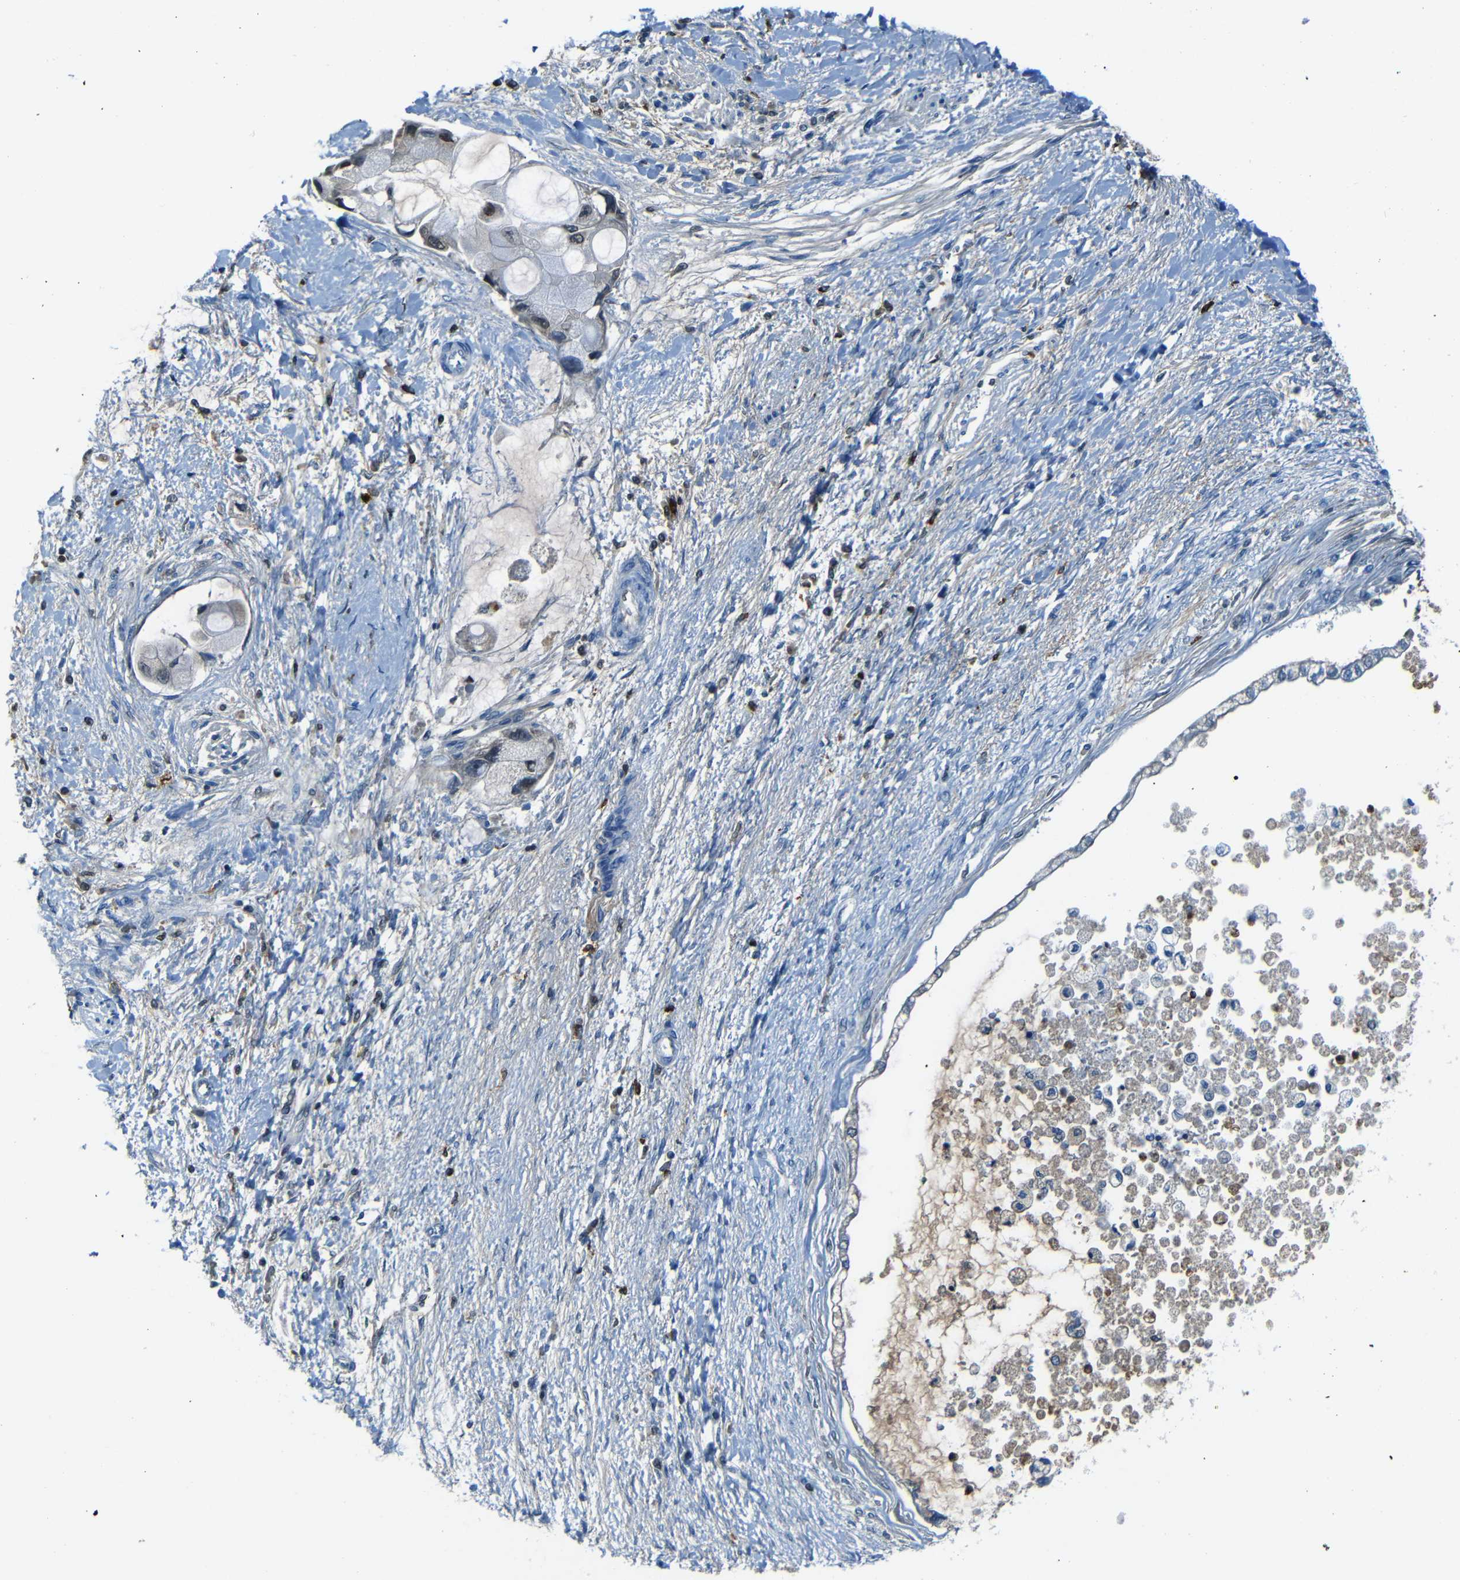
{"staining": {"intensity": "negative", "quantity": "none", "location": "none"}, "tissue": "liver cancer", "cell_type": "Tumor cells", "image_type": "cancer", "snomed": [{"axis": "morphology", "description": "Cholangiocarcinoma"}, {"axis": "topography", "description": "Liver"}], "caption": "An image of liver cholangiocarcinoma stained for a protein exhibits no brown staining in tumor cells.", "gene": "SERPINA1", "patient": {"sex": "male", "age": 50}}